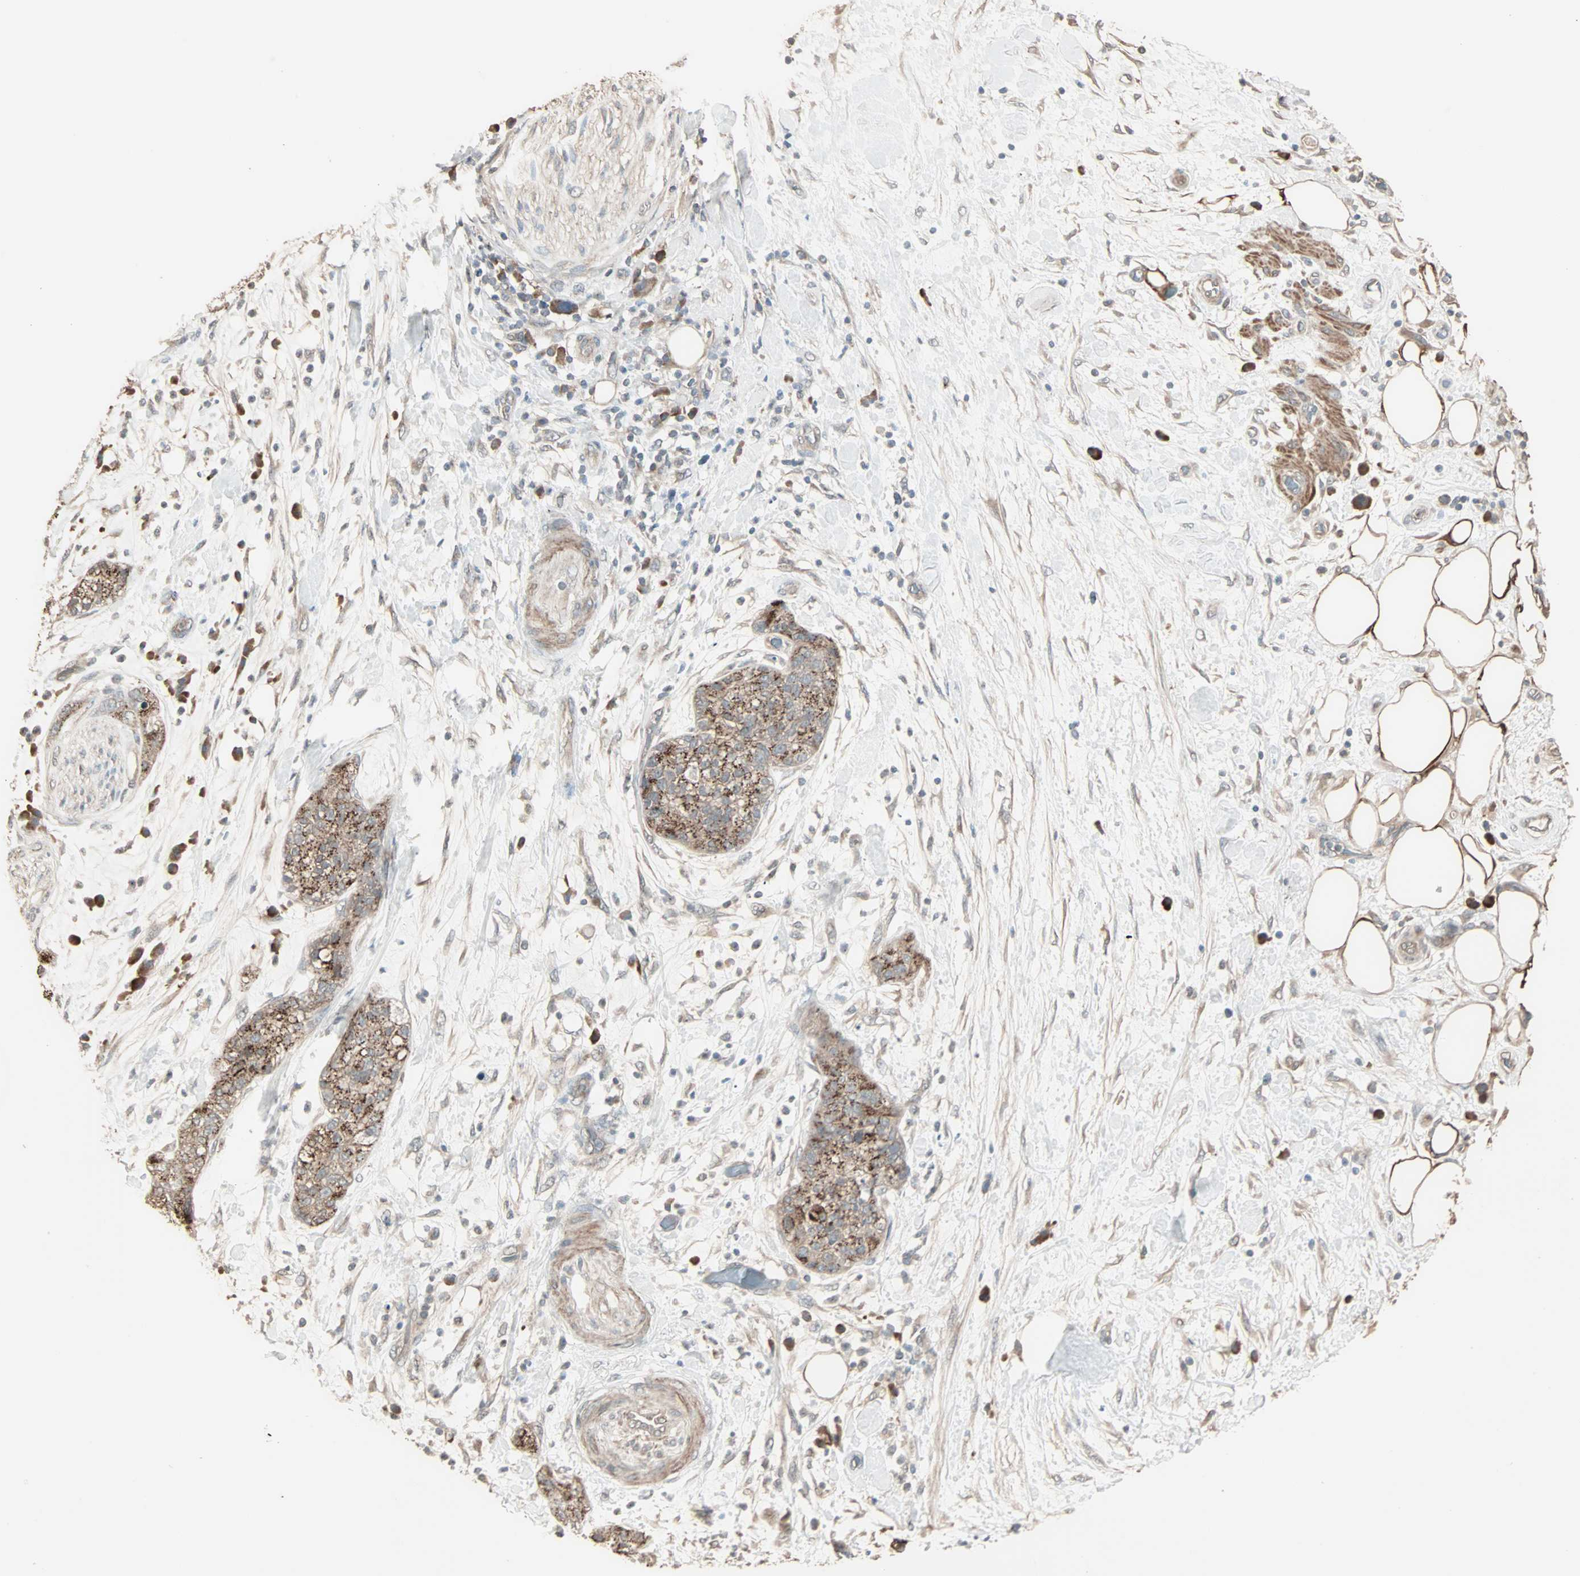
{"staining": {"intensity": "moderate", "quantity": ">75%", "location": "cytoplasmic/membranous"}, "tissue": "pancreatic cancer", "cell_type": "Tumor cells", "image_type": "cancer", "snomed": [{"axis": "morphology", "description": "Adenocarcinoma, NOS"}, {"axis": "topography", "description": "Pancreas"}], "caption": "DAB (3,3'-diaminobenzidine) immunohistochemical staining of human pancreatic cancer reveals moderate cytoplasmic/membranous protein expression in approximately >75% of tumor cells. (Stains: DAB in brown, nuclei in blue, Microscopy: brightfield microscopy at high magnification).", "gene": "GALNT3", "patient": {"sex": "female", "age": 78}}